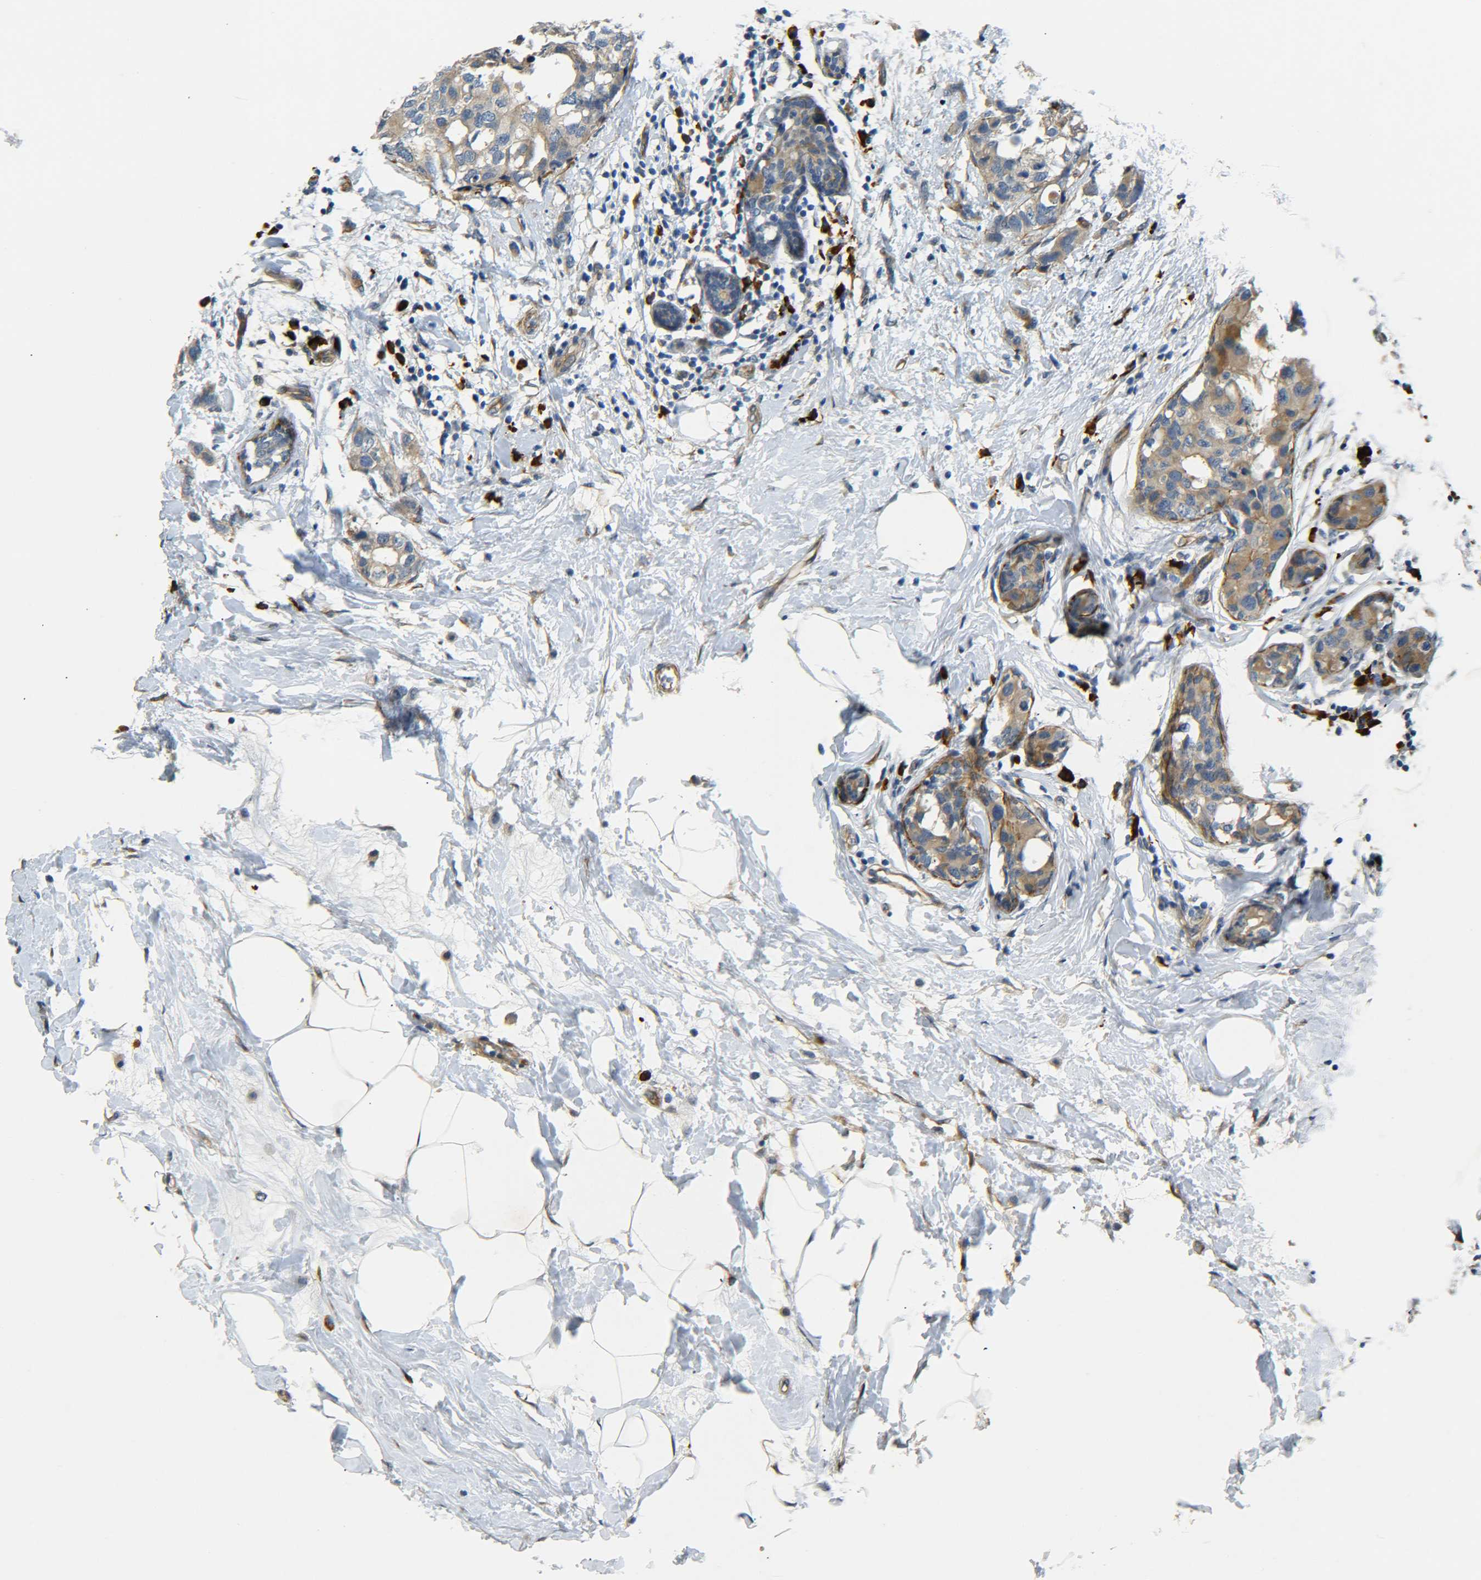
{"staining": {"intensity": "weak", "quantity": ">75%", "location": "cytoplasmic/membranous"}, "tissue": "breast cancer", "cell_type": "Tumor cells", "image_type": "cancer", "snomed": [{"axis": "morphology", "description": "Normal tissue, NOS"}, {"axis": "morphology", "description": "Duct carcinoma"}, {"axis": "topography", "description": "Breast"}], "caption": "Immunohistochemistry (DAB (3,3'-diaminobenzidine)) staining of human breast cancer (intraductal carcinoma) demonstrates weak cytoplasmic/membranous protein positivity in approximately >75% of tumor cells.", "gene": "MEIS1", "patient": {"sex": "female", "age": 50}}